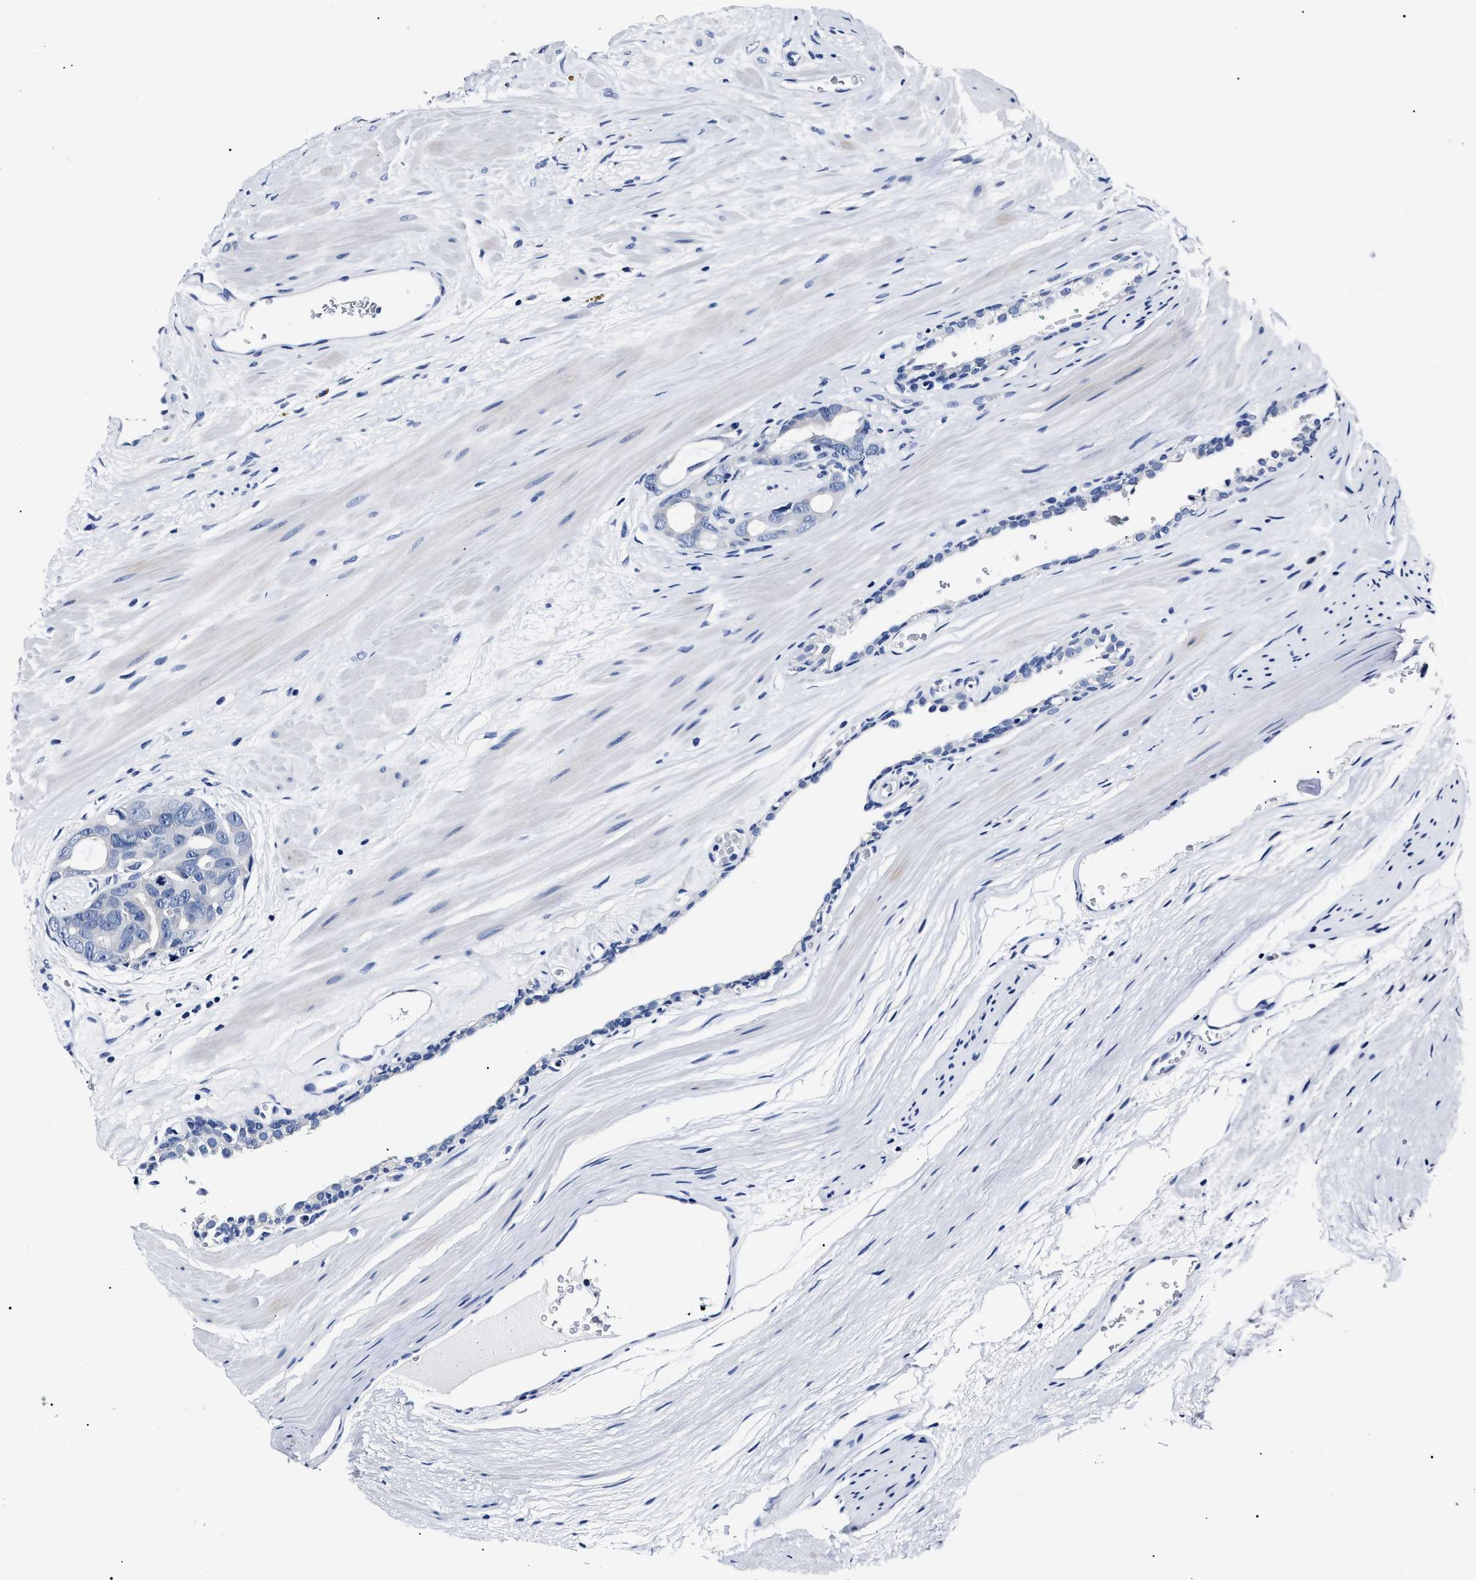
{"staining": {"intensity": "negative", "quantity": "none", "location": "none"}, "tissue": "prostate cancer", "cell_type": "Tumor cells", "image_type": "cancer", "snomed": [{"axis": "morphology", "description": "Adenocarcinoma, Medium grade"}, {"axis": "topography", "description": "Prostate"}], "caption": "A high-resolution histopathology image shows IHC staining of adenocarcinoma (medium-grade) (prostate), which displays no significant positivity in tumor cells.", "gene": "ALPG", "patient": {"sex": "male", "age": 53}}